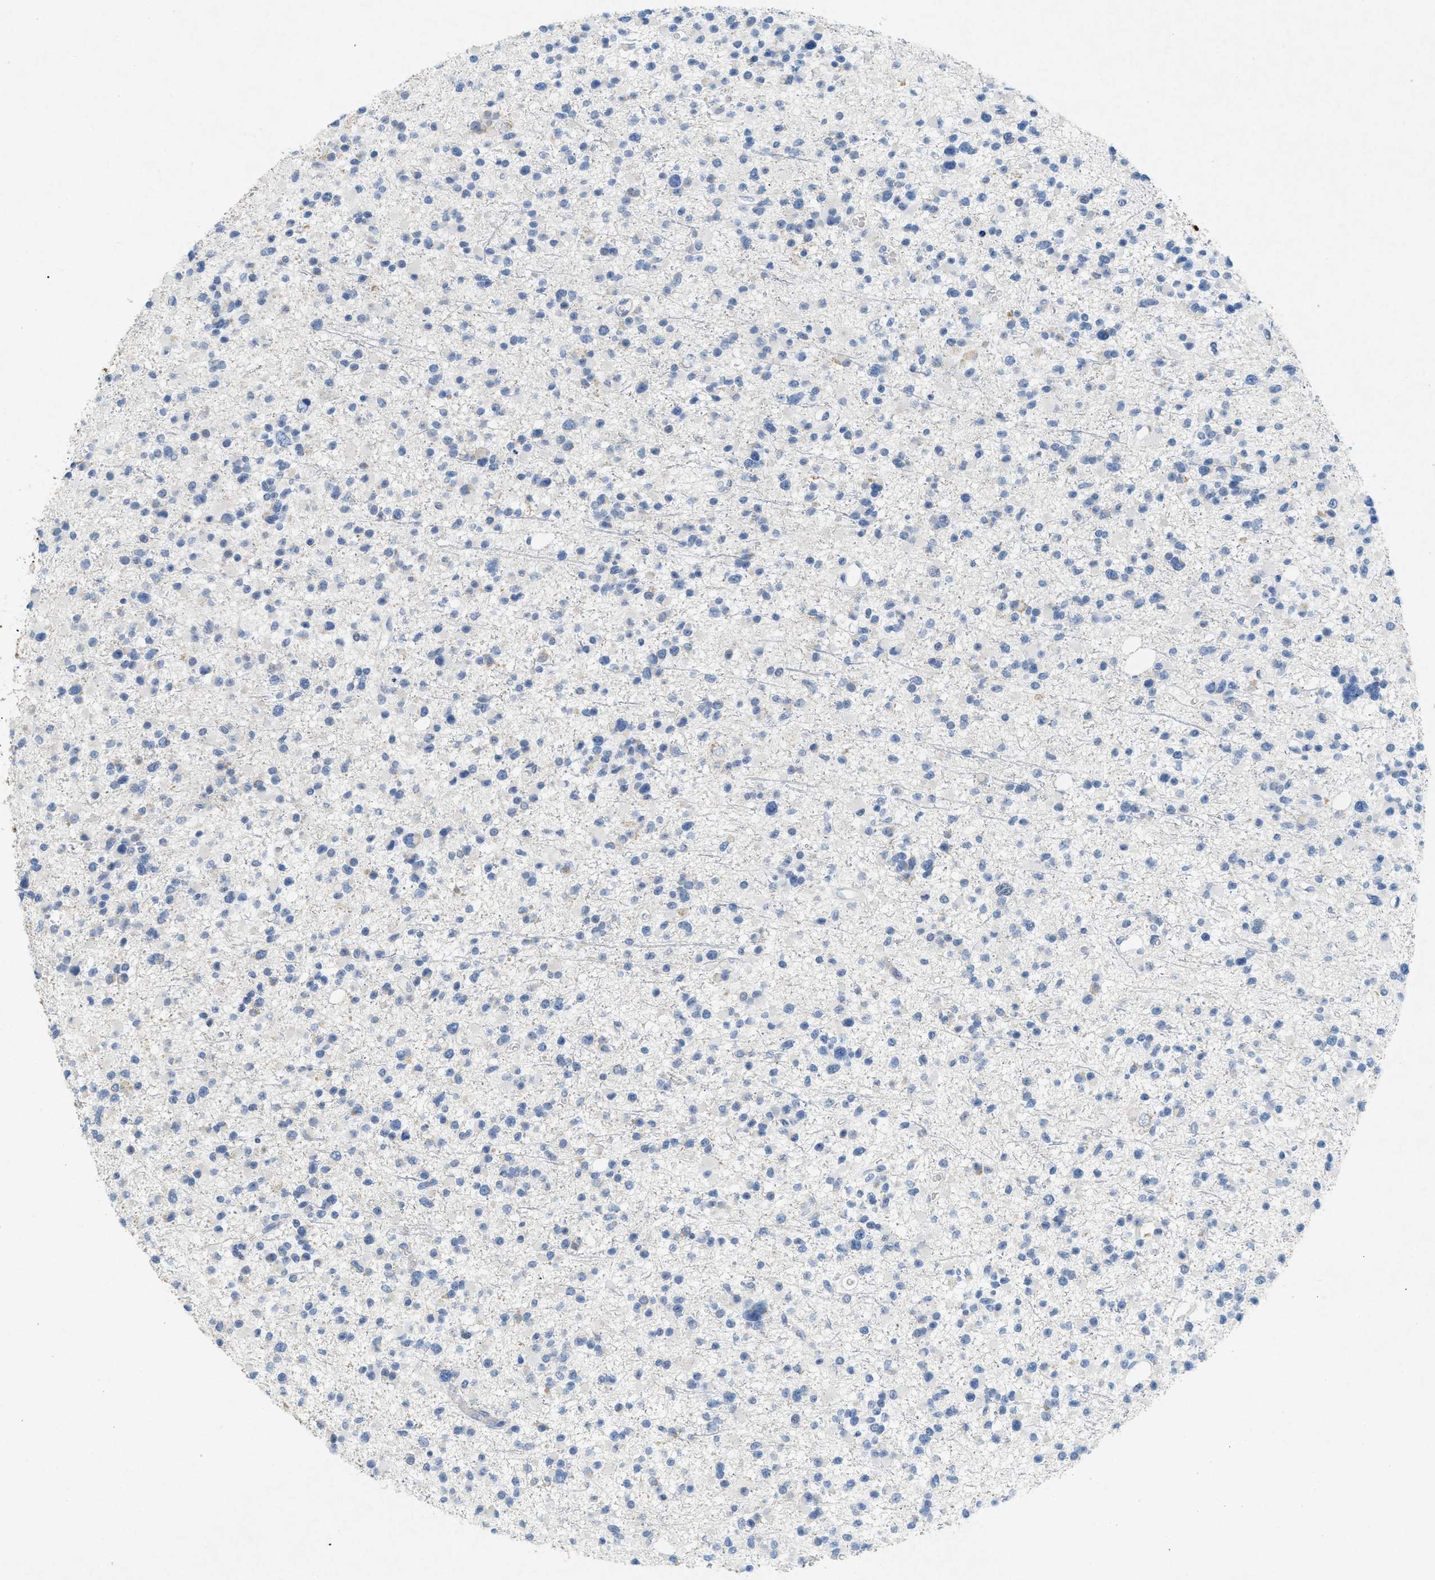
{"staining": {"intensity": "negative", "quantity": "none", "location": "none"}, "tissue": "glioma", "cell_type": "Tumor cells", "image_type": "cancer", "snomed": [{"axis": "morphology", "description": "Glioma, malignant, Low grade"}, {"axis": "topography", "description": "Brain"}], "caption": "Tumor cells are negative for protein expression in human glioma. Nuclei are stained in blue.", "gene": "TASOR", "patient": {"sex": "female", "age": 22}}